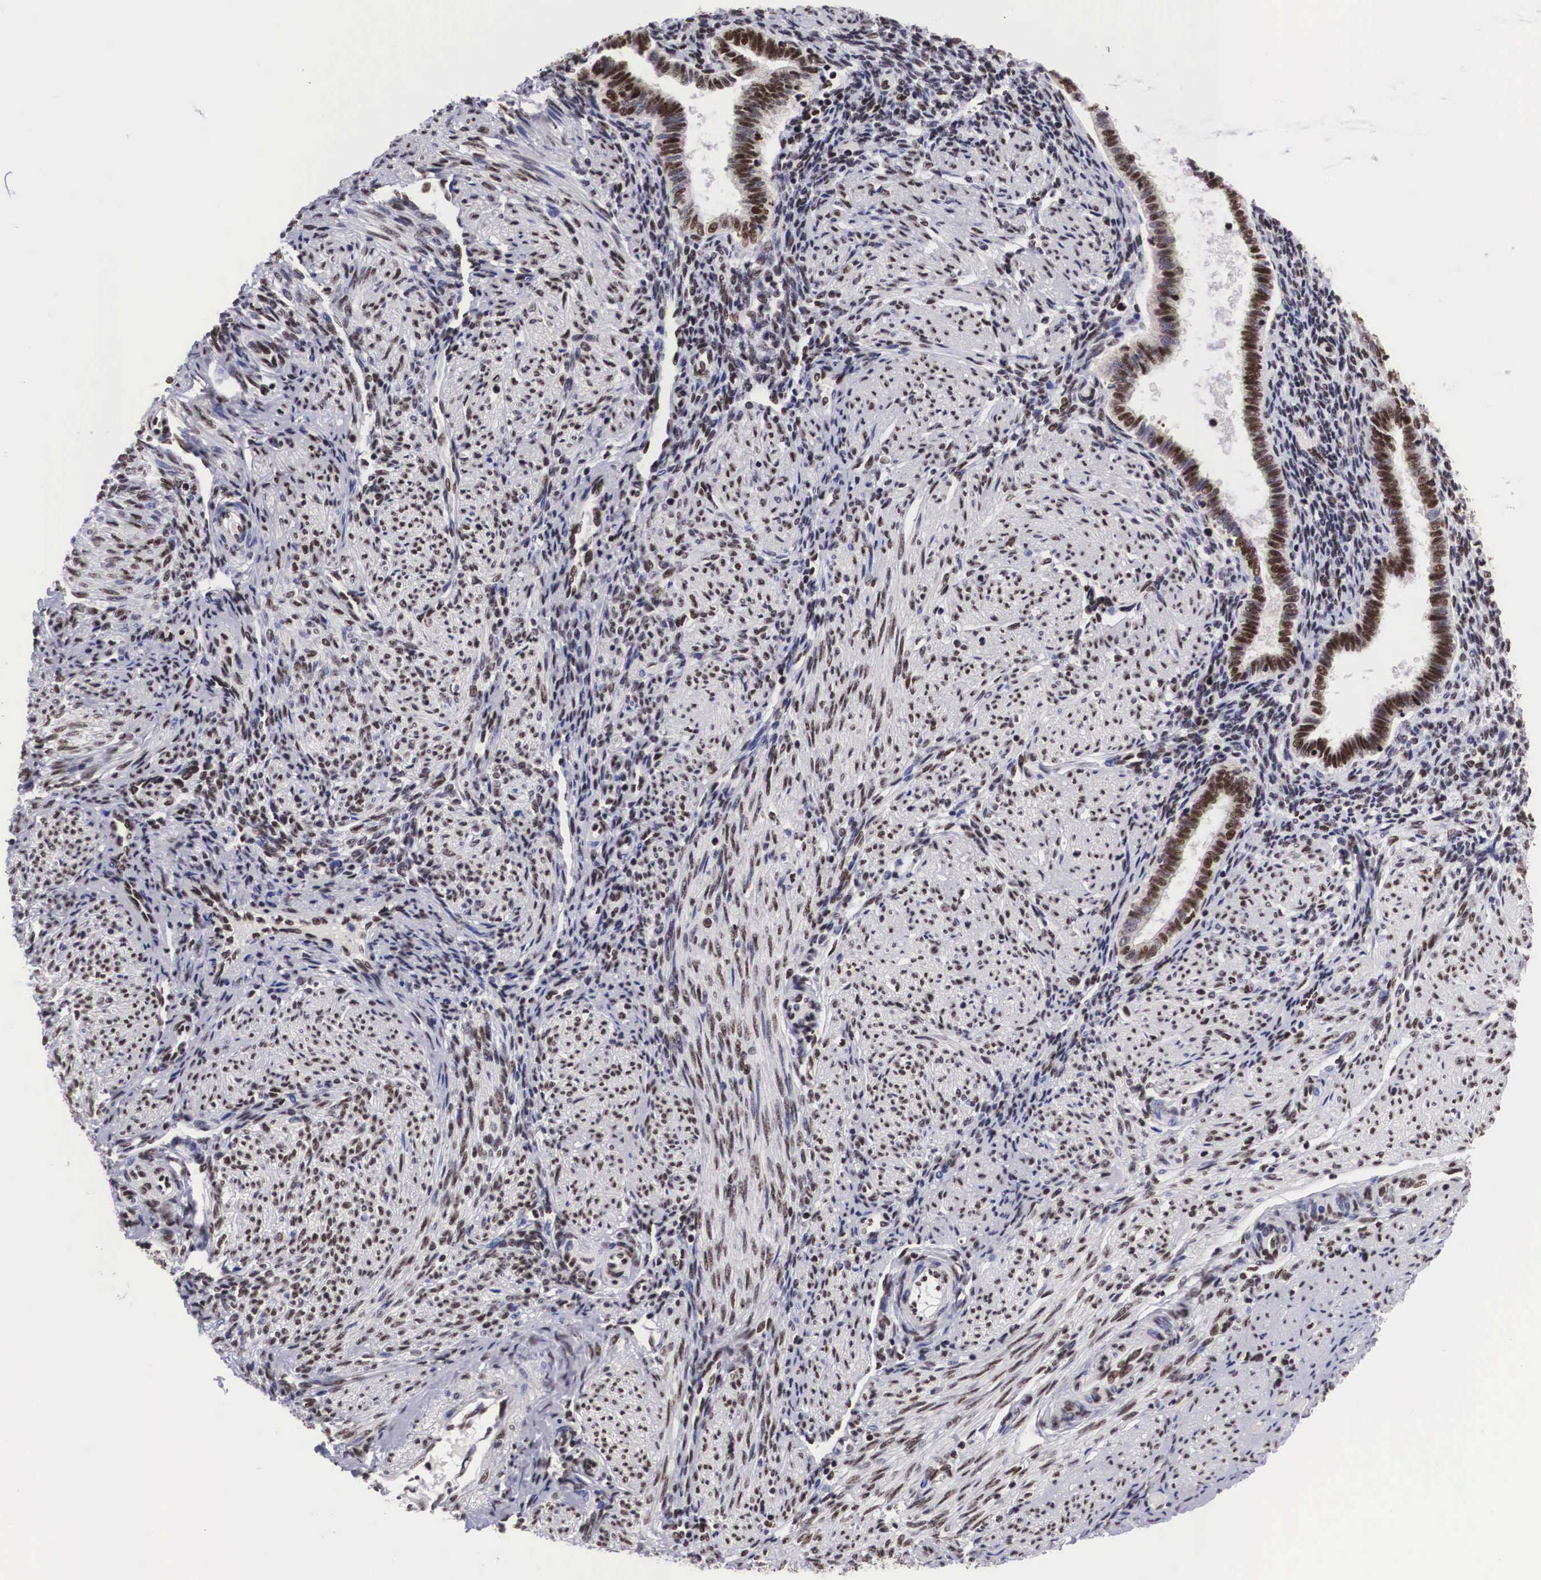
{"staining": {"intensity": "weak", "quantity": "25%-75%", "location": "nuclear"}, "tissue": "endometrium", "cell_type": "Cells in endometrial stroma", "image_type": "normal", "snomed": [{"axis": "morphology", "description": "Normal tissue, NOS"}, {"axis": "topography", "description": "Endometrium"}], "caption": "Endometrium stained with a brown dye exhibits weak nuclear positive staining in about 25%-75% of cells in endometrial stroma.", "gene": "SF3A1", "patient": {"sex": "female", "age": 36}}